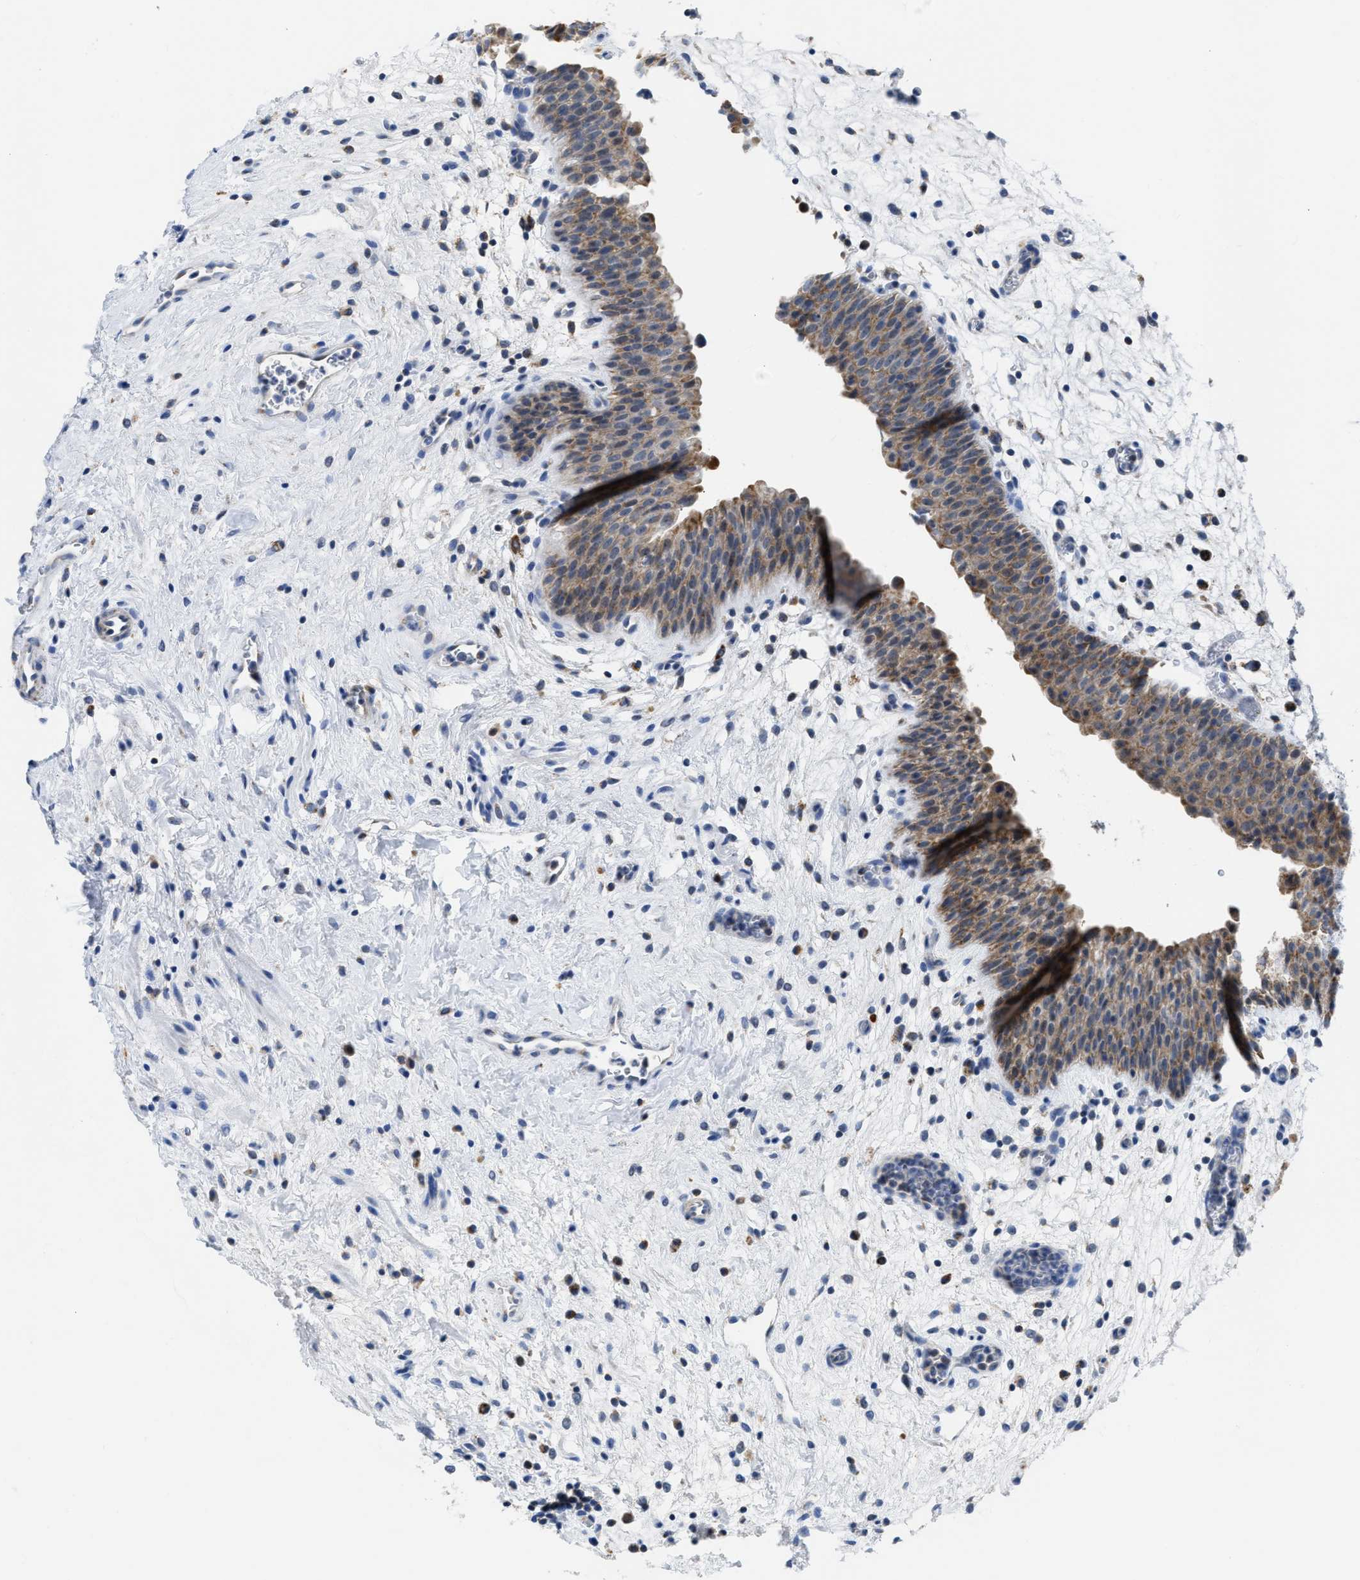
{"staining": {"intensity": "moderate", "quantity": ">75%", "location": "cytoplasmic/membranous"}, "tissue": "urinary bladder", "cell_type": "Urothelial cells", "image_type": "normal", "snomed": [{"axis": "morphology", "description": "Normal tissue, NOS"}, {"axis": "topography", "description": "Urinary bladder"}], "caption": "Urinary bladder stained for a protein (brown) exhibits moderate cytoplasmic/membranous positive staining in approximately >75% of urothelial cells.", "gene": "ETFA", "patient": {"sex": "male", "age": 37}}